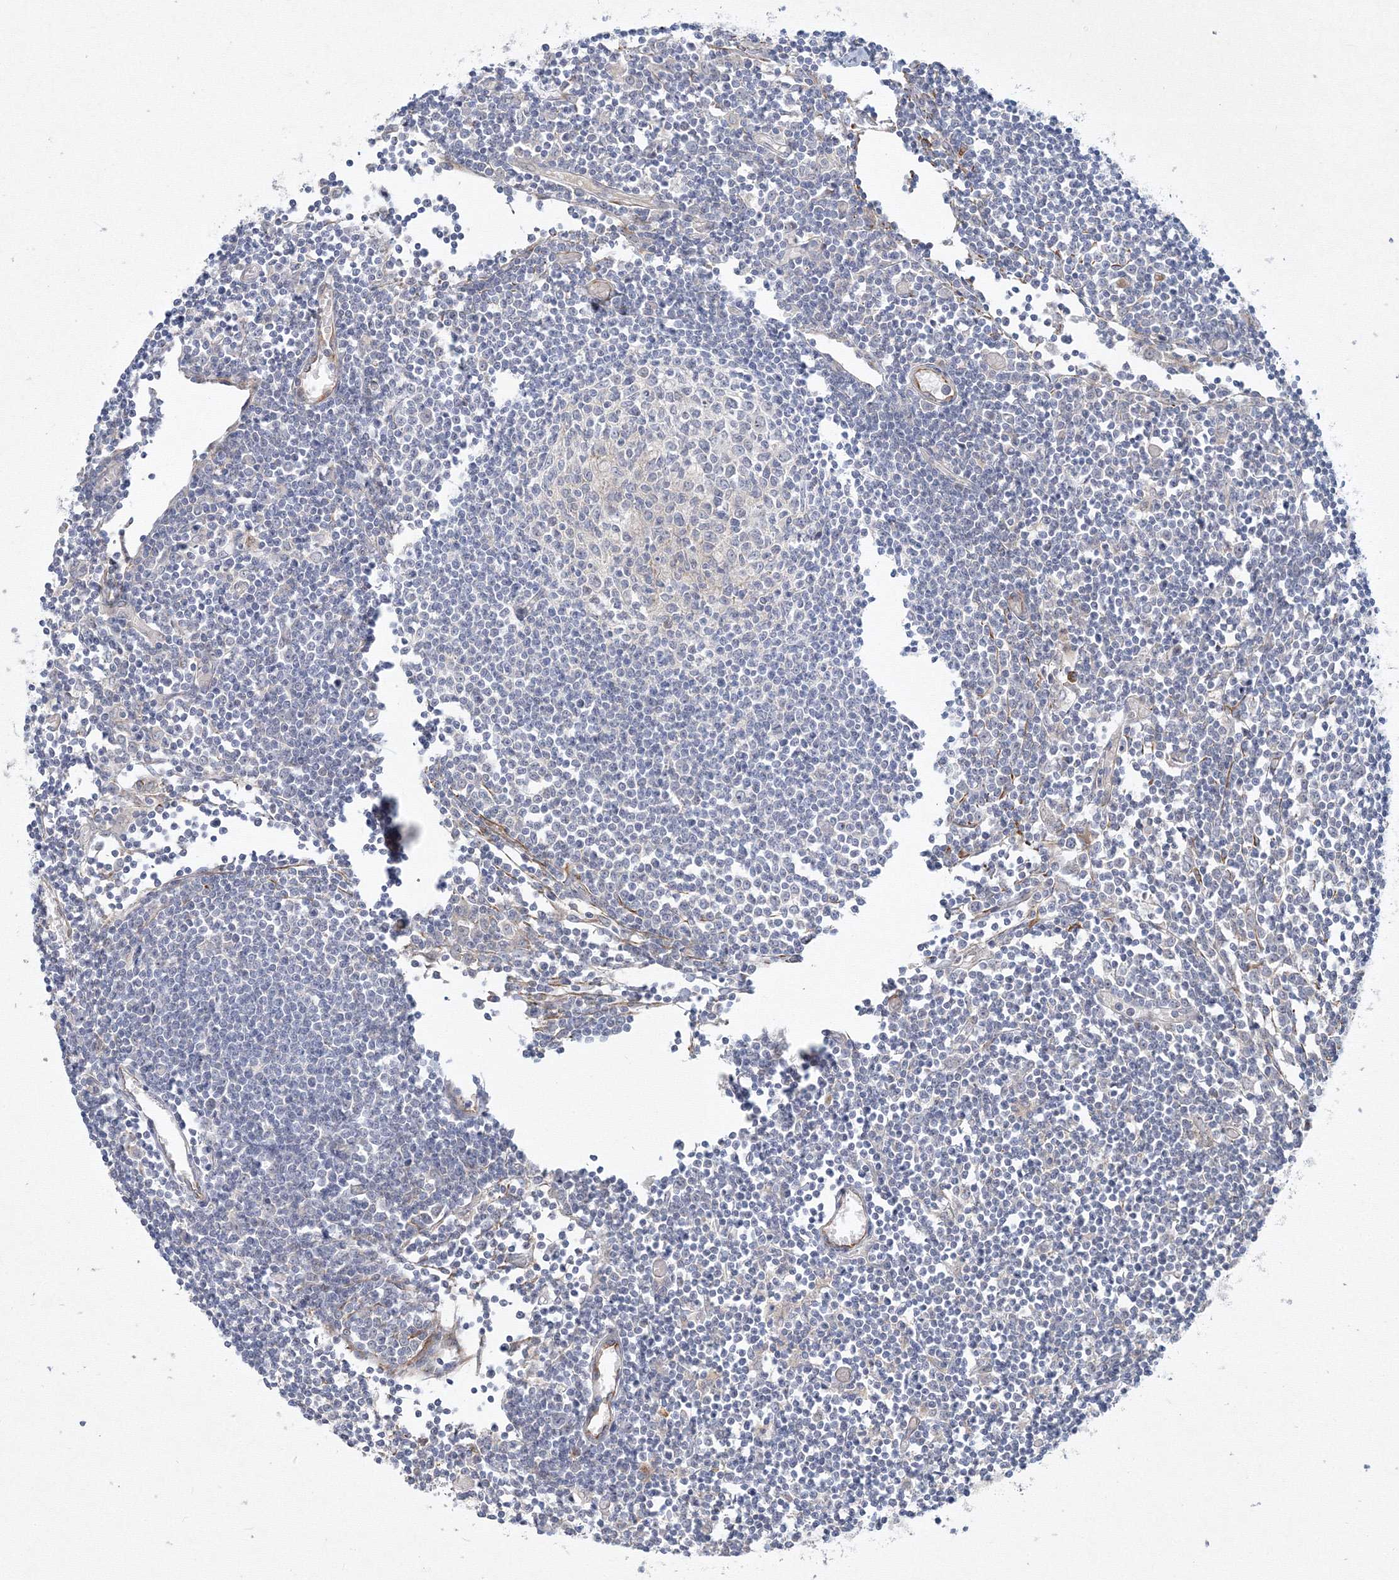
{"staining": {"intensity": "negative", "quantity": "none", "location": "none"}, "tissue": "lymph node", "cell_type": "Germinal center cells", "image_type": "normal", "snomed": [{"axis": "morphology", "description": "Normal tissue, NOS"}, {"axis": "topography", "description": "Lymph node"}], "caption": "Immunohistochemistry (IHC) image of unremarkable lymph node: lymph node stained with DAB reveals no significant protein positivity in germinal center cells.", "gene": "WDR49", "patient": {"sex": "female", "age": 11}}